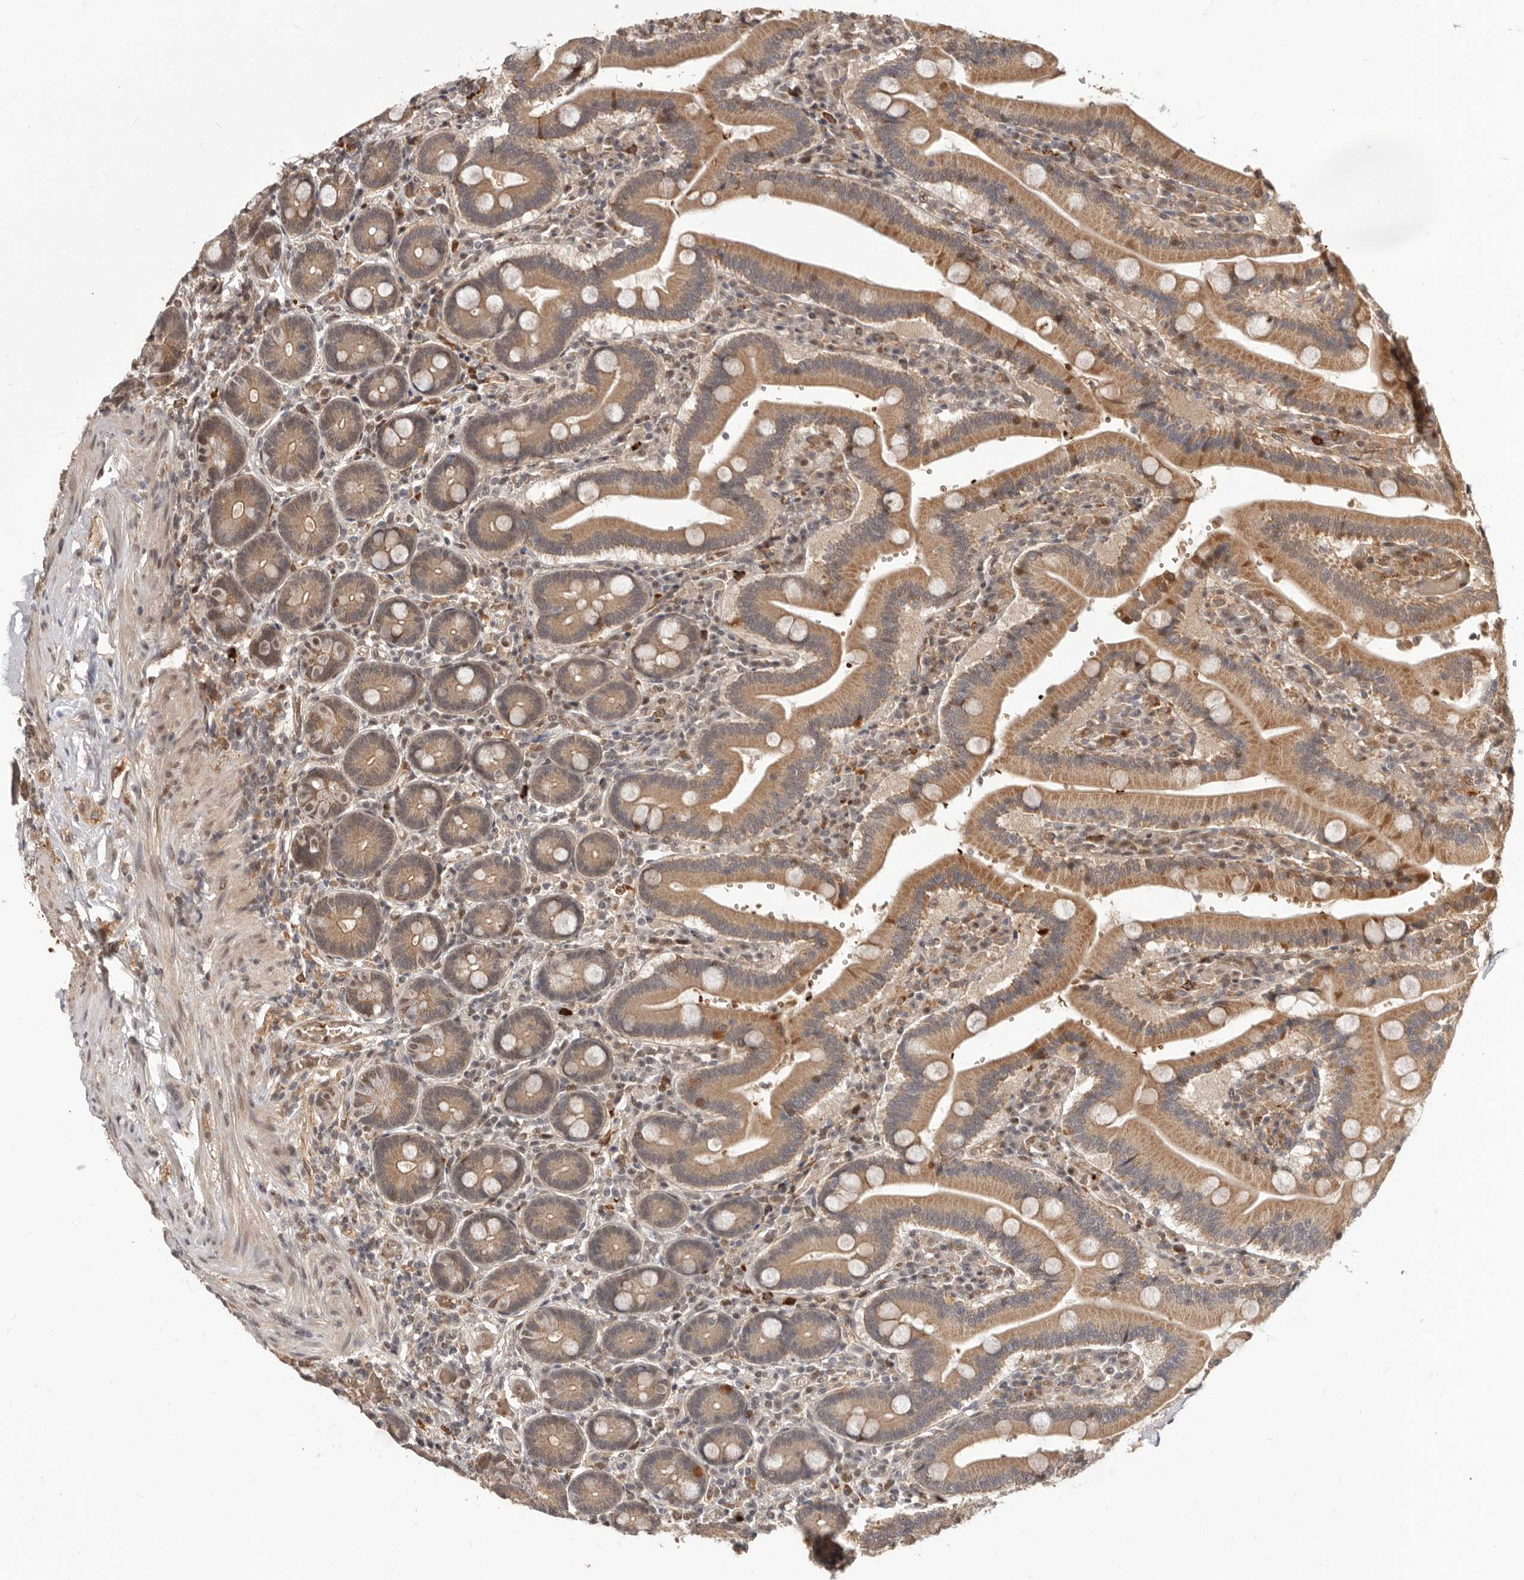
{"staining": {"intensity": "moderate", "quantity": ">75%", "location": "cytoplasmic/membranous,nuclear"}, "tissue": "duodenum", "cell_type": "Glandular cells", "image_type": "normal", "snomed": [{"axis": "morphology", "description": "Normal tissue, NOS"}, {"axis": "topography", "description": "Duodenum"}], "caption": "Immunohistochemical staining of unremarkable duodenum reveals >75% levels of moderate cytoplasmic/membranous,nuclear protein positivity in approximately >75% of glandular cells.", "gene": "NCOA3", "patient": {"sex": "female", "age": 62}}